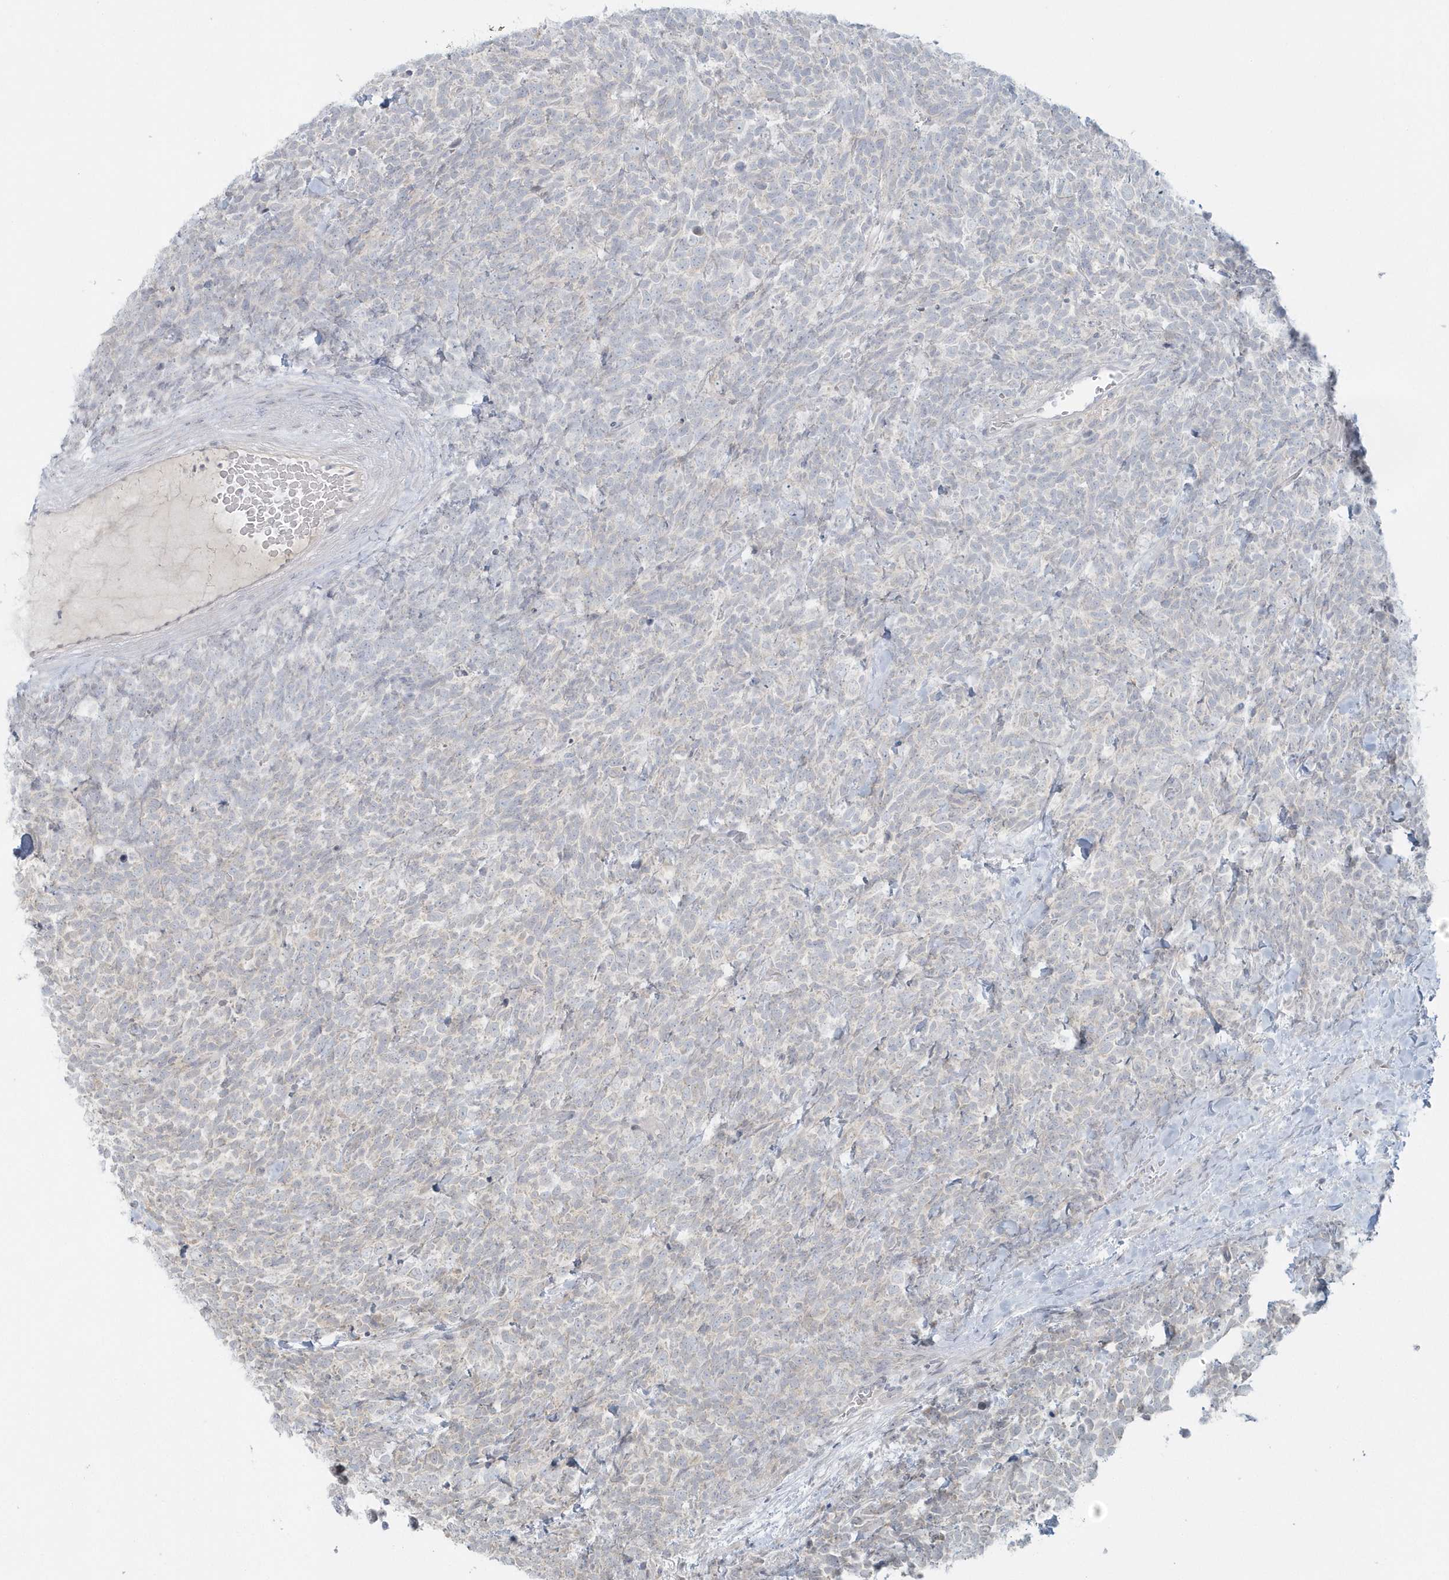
{"staining": {"intensity": "negative", "quantity": "none", "location": "none"}, "tissue": "urothelial cancer", "cell_type": "Tumor cells", "image_type": "cancer", "snomed": [{"axis": "morphology", "description": "Urothelial carcinoma, High grade"}, {"axis": "topography", "description": "Urinary bladder"}], "caption": "Micrograph shows no significant protein expression in tumor cells of urothelial carcinoma (high-grade).", "gene": "BLTP3A", "patient": {"sex": "female", "age": 82}}